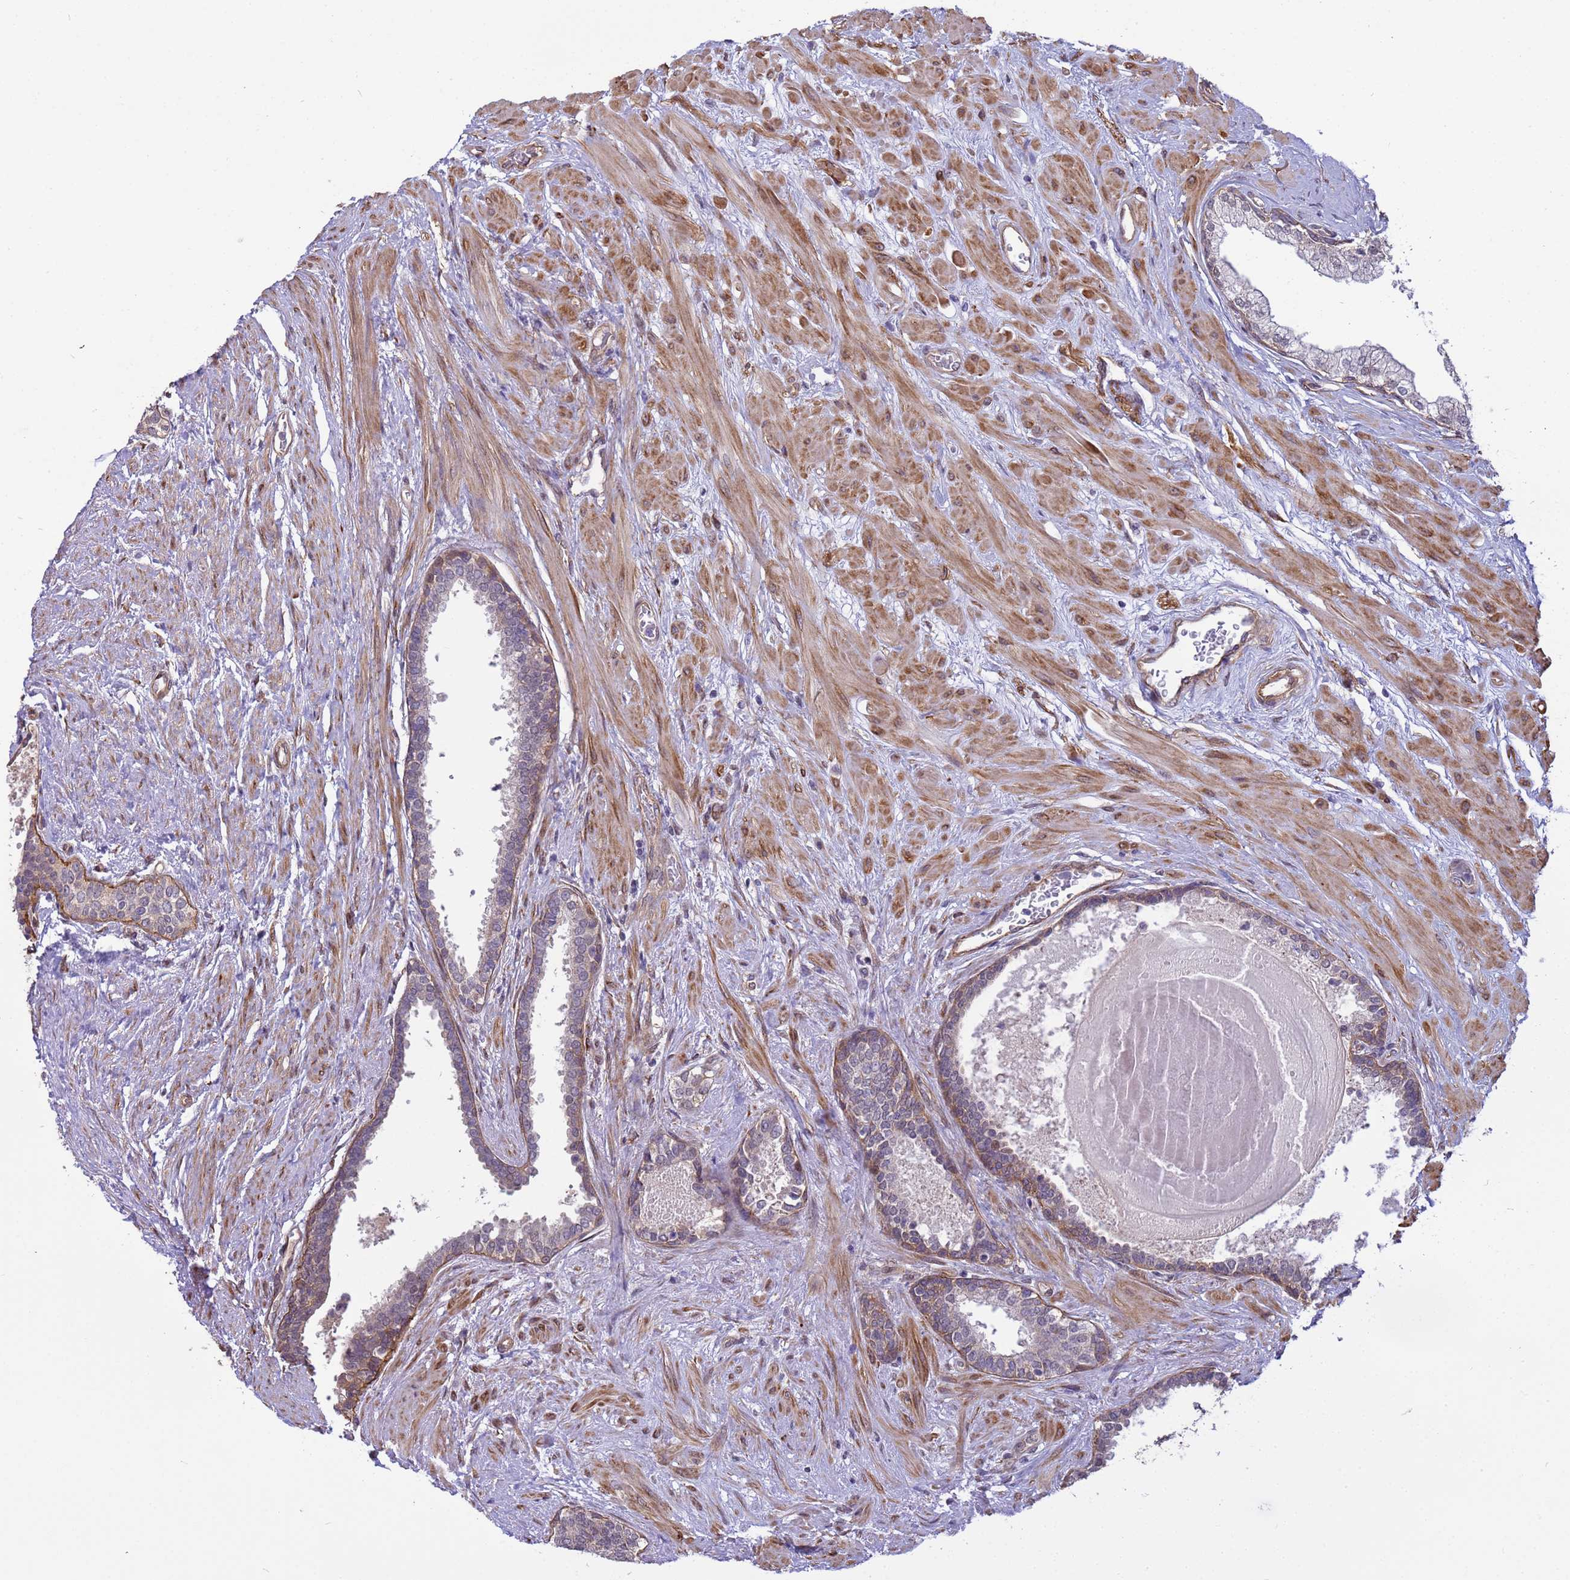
{"staining": {"intensity": "moderate", "quantity": "<25%", "location": "cytoplasmic/membranous"}, "tissue": "prostate", "cell_type": "Glandular cells", "image_type": "normal", "snomed": [{"axis": "morphology", "description": "Normal tissue, NOS"}, {"axis": "topography", "description": "Prostate"}], "caption": "IHC staining of unremarkable prostate, which displays low levels of moderate cytoplasmic/membranous staining in about <25% of glandular cells indicating moderate cytoplasmic/membranous protein positivity. The staining was performed using DAB (brown) for protein detection and nuclei were counterstained in hematoxylin (blue).", "gene": "ITGB4", "patient": {"sex": "male", "age": 57}}